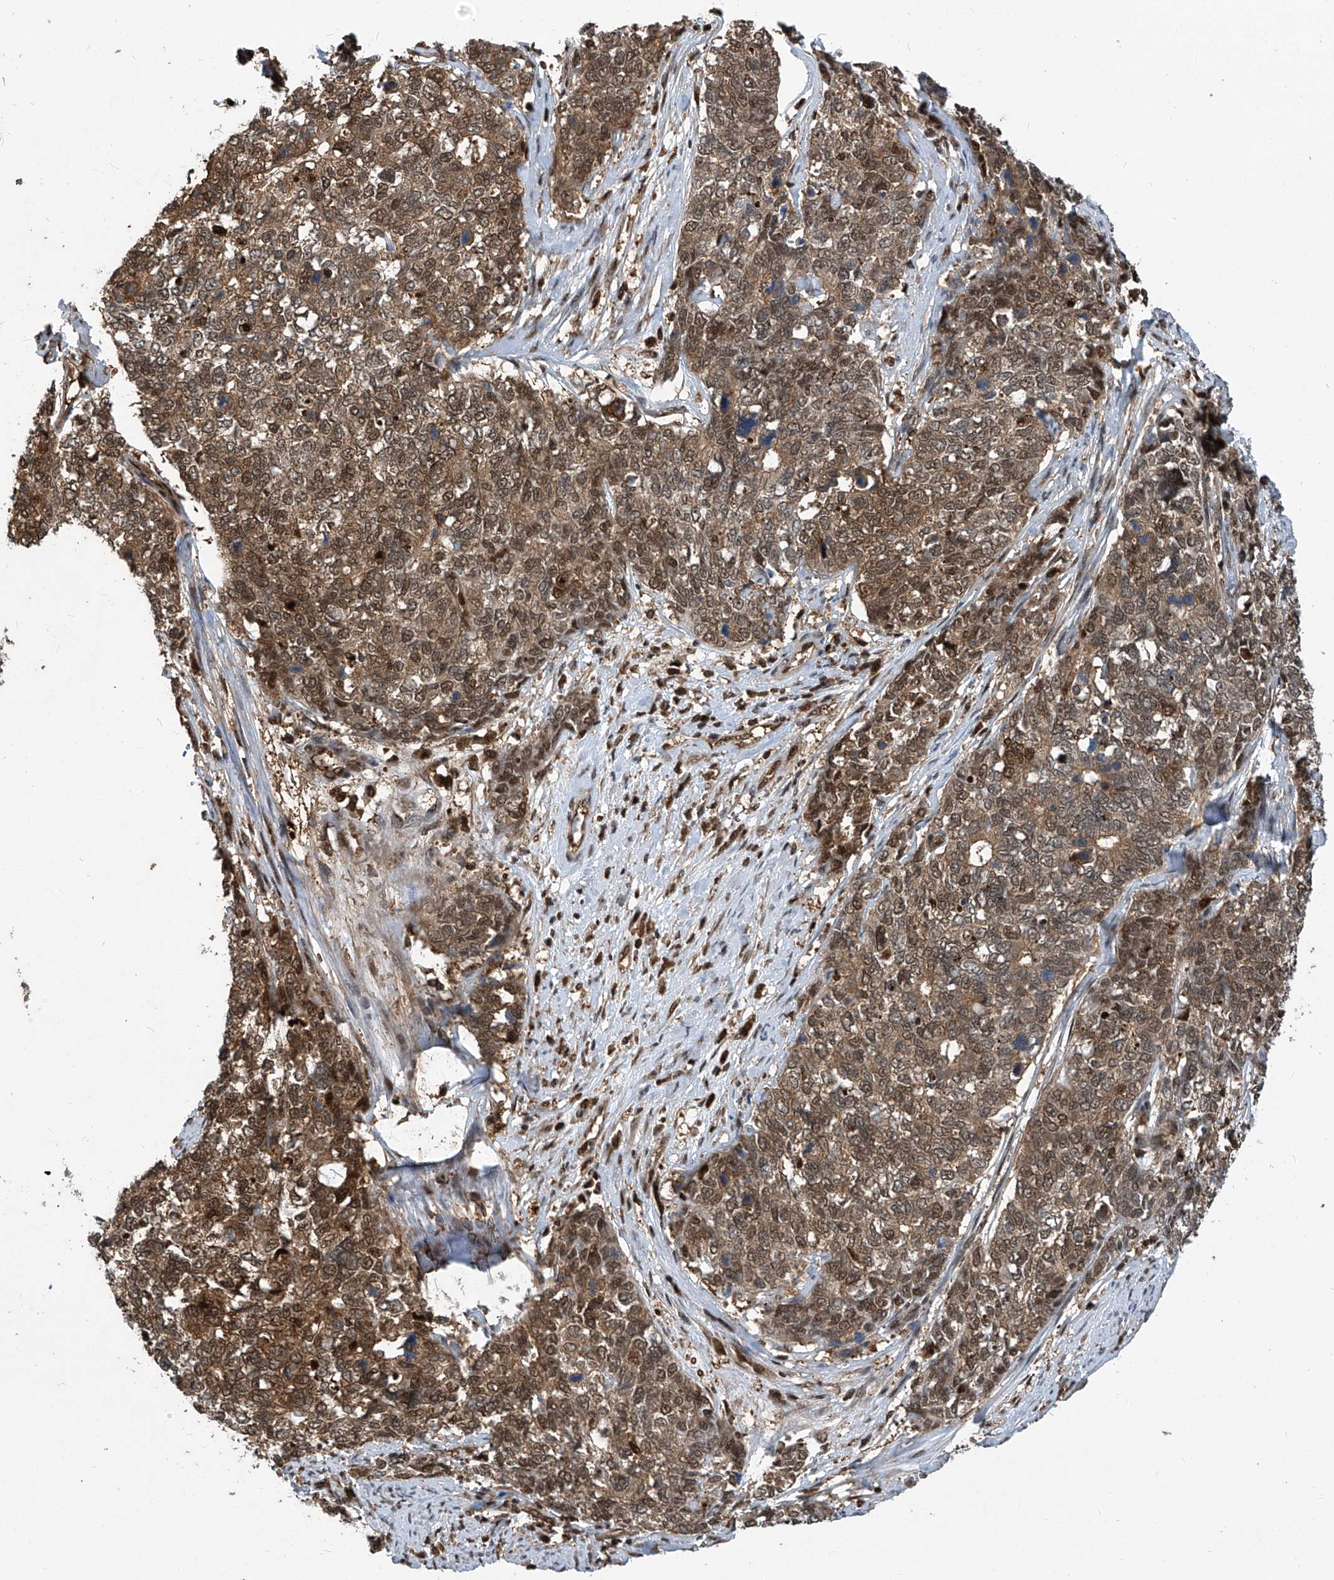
{"staining": {"intensity": "moderate", "quantity": ">75%", "location": "cytoplasmic/membranous,nuclear"}, "tissue": "cervical cancer", "cell_type": "Tumor cells", "image_type": "cancer", "snomed": [{"axis": "morphology", "description": "Squamous cell carcinoma, NOS"}, {"axis": "topography", "description": "Cervix"}], "caption": "High-power microscopy captured an immunohistochemistry image of squamous cell carcinoma (cervical), revealing moderate cytoplasmic/membranous and nuclear staining in approximately >75% of tumor cells.", "gene": "PSMB1", "patient": {"sex": "female", "age": 63}}